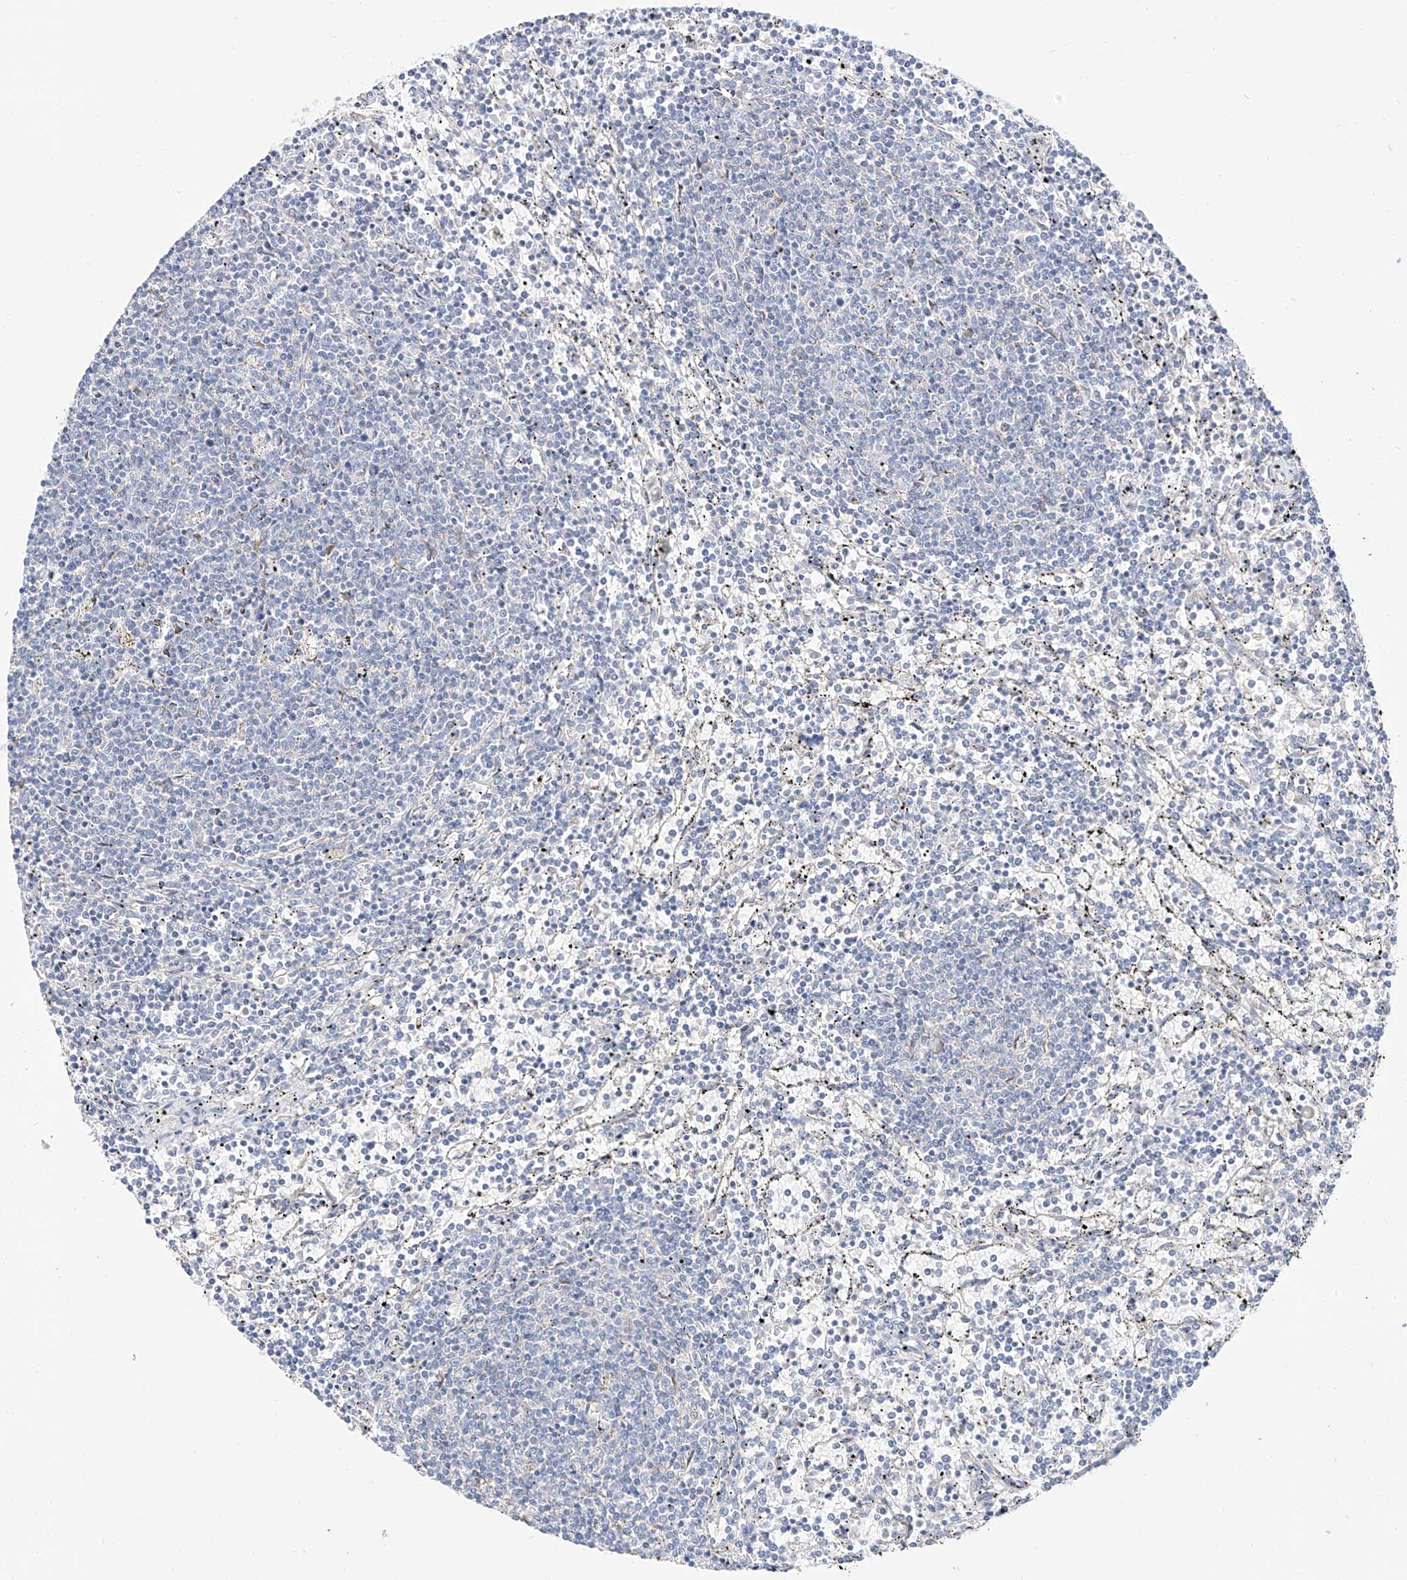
{"staining": {"intensity": "negative", "quantity": "none", "location": "none"}, "tissue": "lymphoma", "cell_type": "Tumor cells", "image_type": "cancer", "snomed": [{"axis": "morphology", "description": "Malignant lymphoma, non-Hodgkin's type, Low grade"}, {"axis": "topography", "description": "Spleen"}], "caption": "Human low-grade malignant lymphoma, non-Hodgkin's type stained for a protein using immunohistochemistry demonstrates no staining in tumor cells.", "gene": "RASA2", "patient": {"sex": "female", "age": 50}}